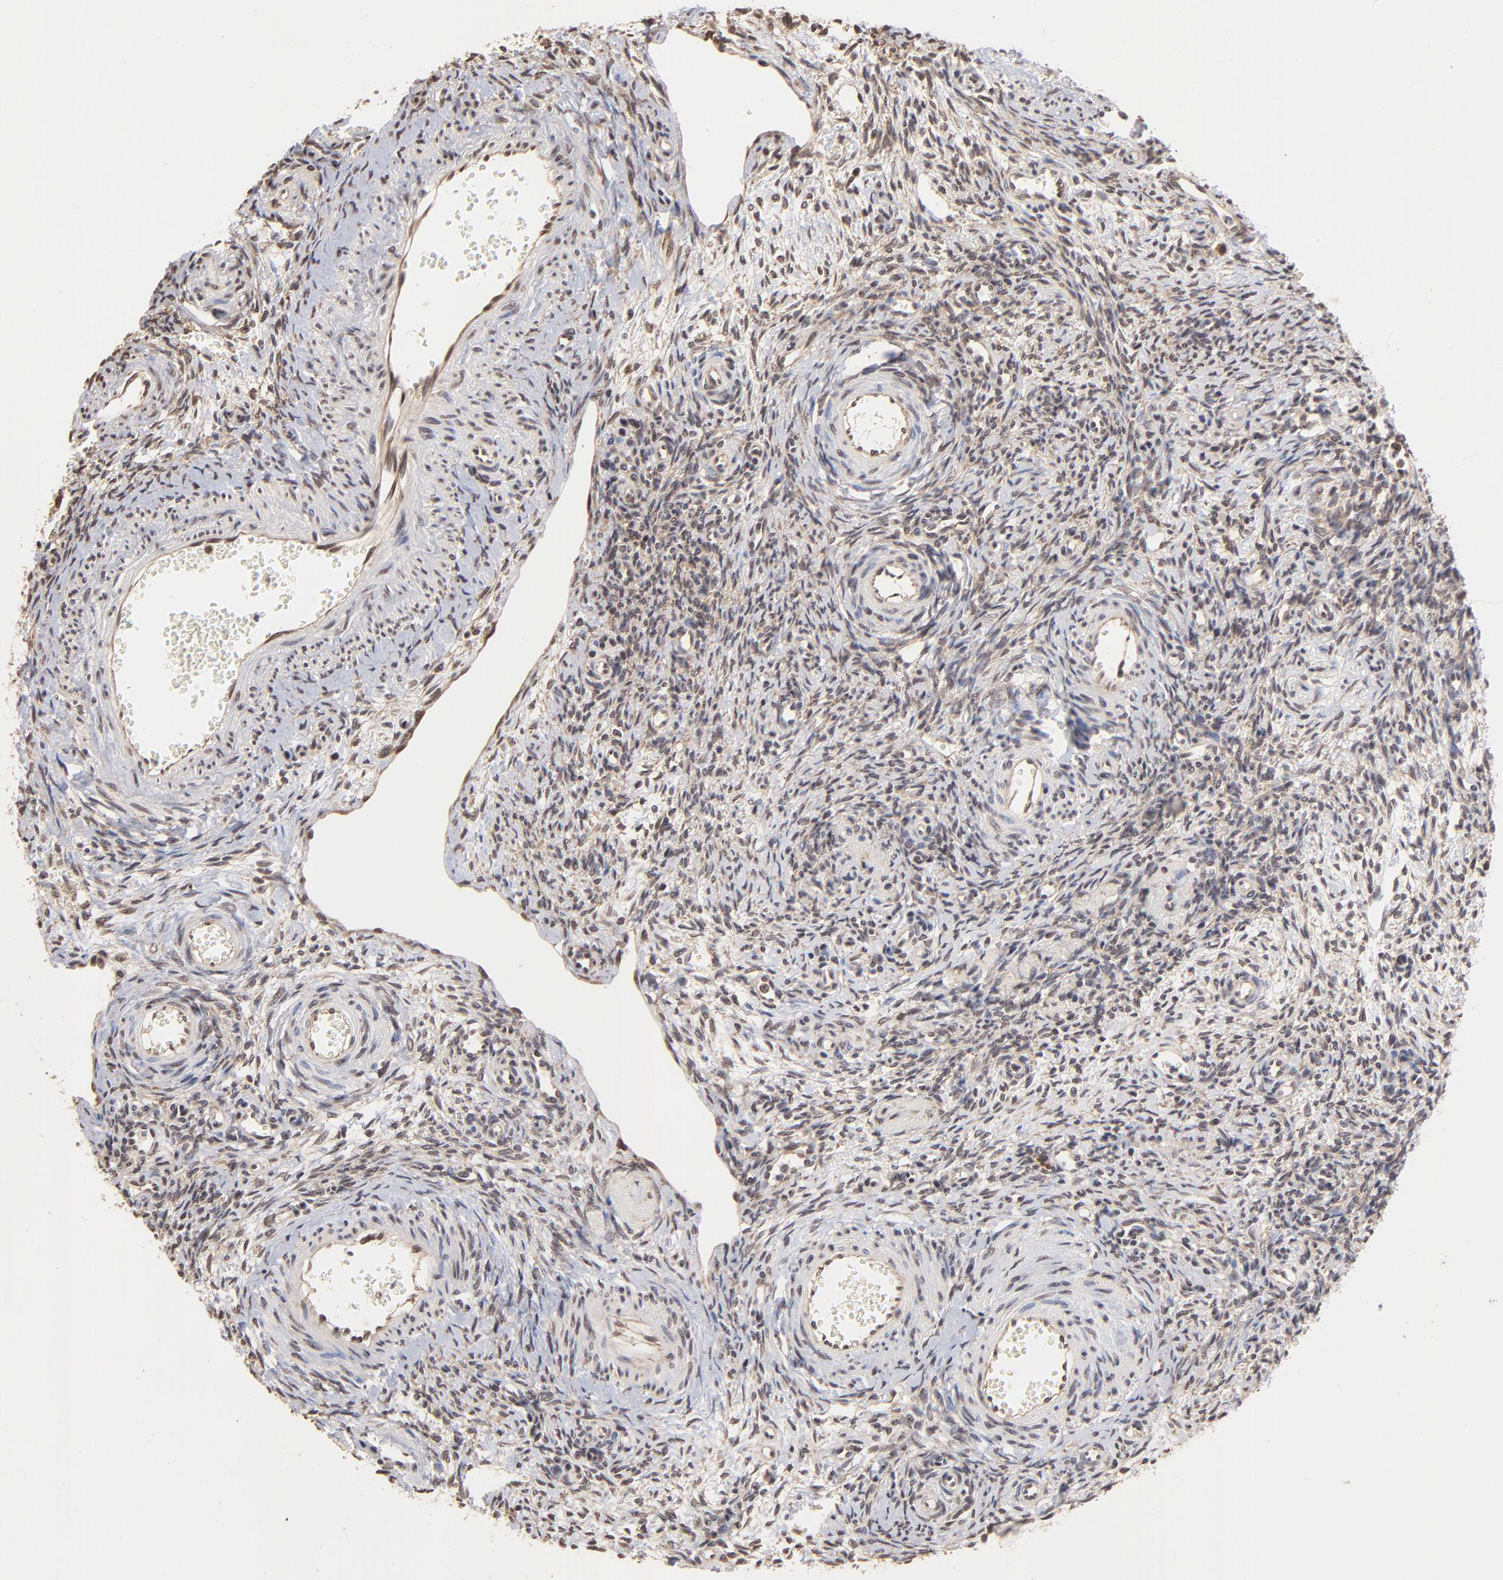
{"staining": {"intensity": "weak", "quantity": ">75%", "location": "cytoplasmic/membranous,nuclear"}, "tissue": "ovary", "cell_type": "Follicle cells", "image_type": "normal", "snomed": [{"axis": "morphology", "description": "Normal tissue, NOS"}, {"axis": "topography", "description": "Ovary"}], "caption": "Follicle cells display weak cytoplasmic/membranous,nuclear expression in approximately >75% of cells in benign ovary.", "gene": "BRPF1", "patient": {"sex": "female", "age": 39}}